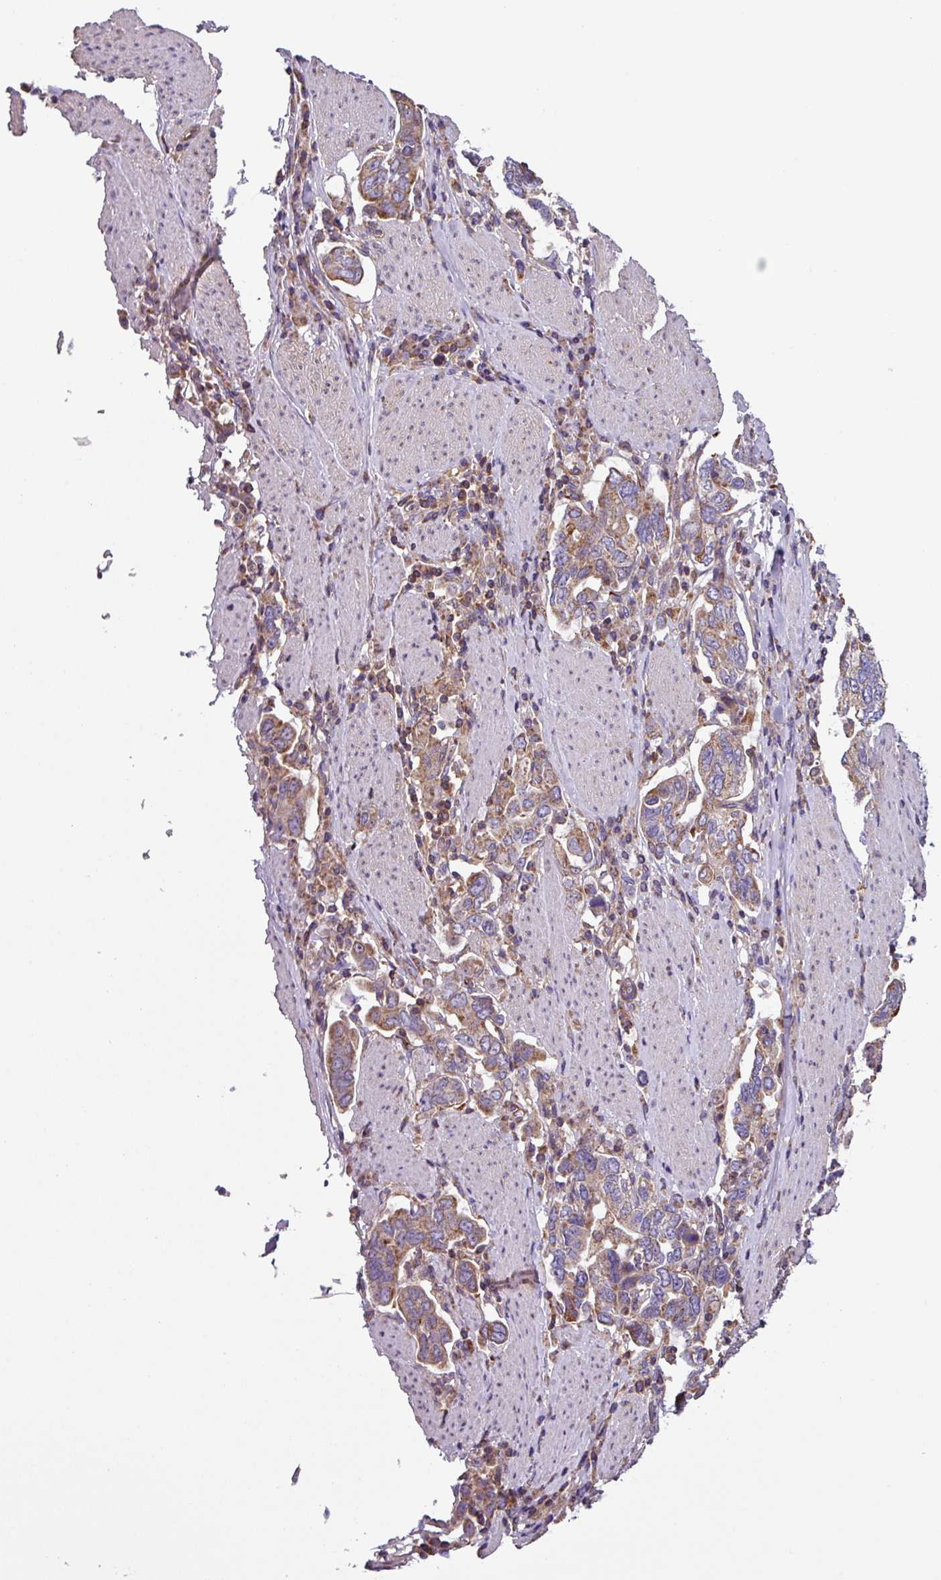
{"staining": {"intensity": "moderate", "quantity": ">75%", "location": "cytoplasmic/membranous"}, "tissue": "stomach cancer", "cell_type": "Tumor cells", "image_type": "cancer", "snomed": [{"axis": "morphology", "description": "Adenocarcinoma, NOS"}, {"axis": "topography", "description": "Stomach, upper"}, {"axis": "topography", "description": "Stomach"}], "caption": "Immunohistochemistry (IHC) of human stomach adenocarcinoma exhibits medium levels of moderate cytoplasmic/membranous staining in about >75% of tumor cells. (DAB IHC, brown staining for protein, blue staining for nuclei).", "gene": "PLEKHD1", "patient": {"sex": "male", "age": 62}}